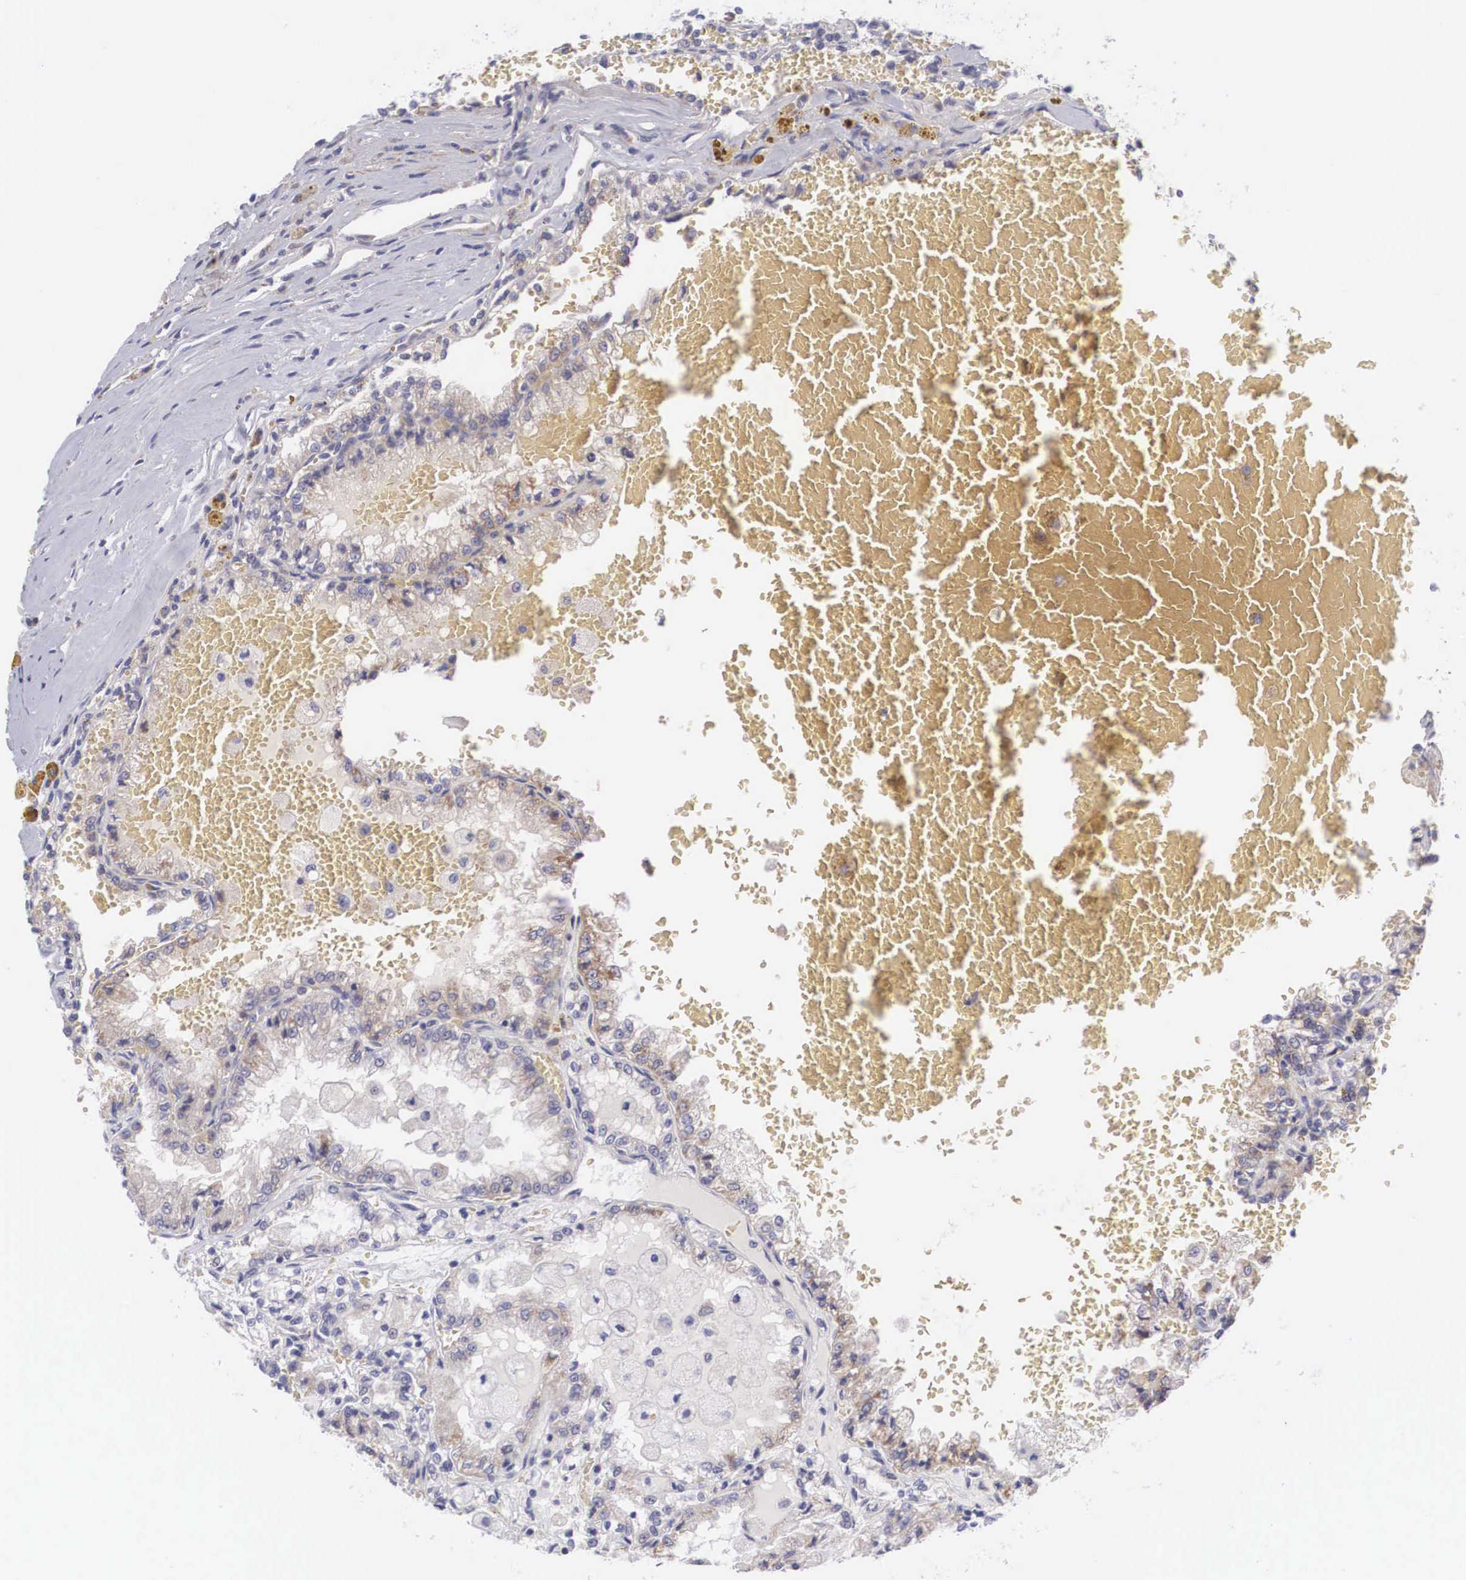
{"staining": {"intensity": "weak", "quantity": "25%-75%", "location": "cytoplasmic/membranous"}, "tissue": "renal cancer", "cell_type": "Tumor cells", "image_type": "cancer", "snomed": [{"axis": "morphology", "description": "Adenocarcinoma, NOS"}, {"axis": "topography", "description": "Kidney"}], "caption": "Protein staining demonstrates weak cytoplasmic/membranous staining in about 25%-75% of tumor cells in renal cancer. The protein is shown in brown color, while the nuclei are stained blue.", "gene": "TXLNG", "patient": {"sex": "female", "age": 56}}